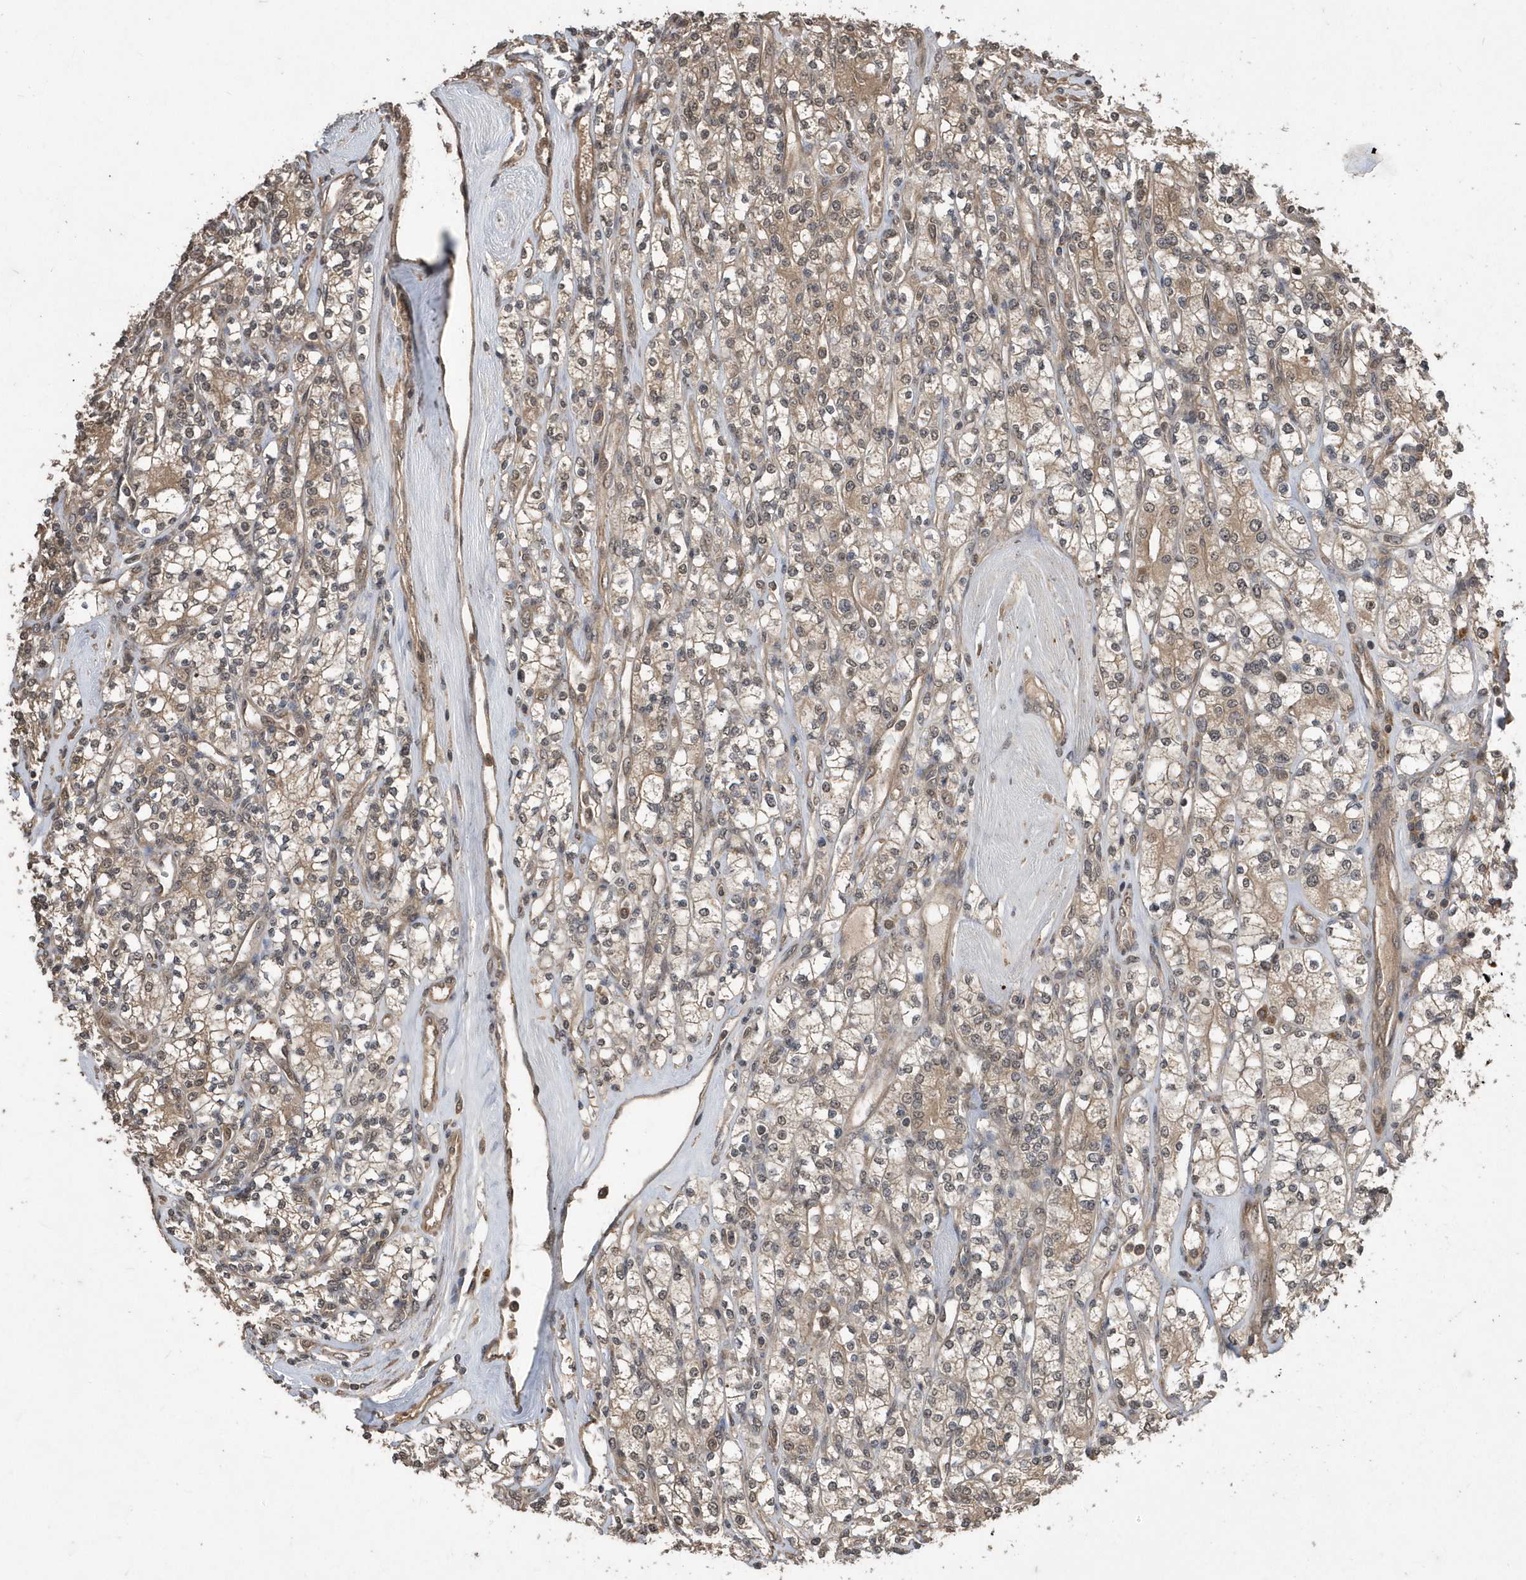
{"staining": {"intensity": "weak", "quantity": ">75%", "location": "cytoplasmic/membranous,nuclear"}, "tissue": "renal cancer", "cell_type": "Tumor cells", "image_type": "cancer", "snomed": [{"axis": "morphology", "description": "Adenocarcinoma, NOS"}, {"axis": "topography", "description": "Kidney"}], "caption": "Tumor cells reveal low levels of weak cytoplasmic/membranous and nuclear staining in approximately >75% of cells in adenocarcinoma (renal).", "gene": "WASHC5", "patient": {"sex": "male", "age": 77}}